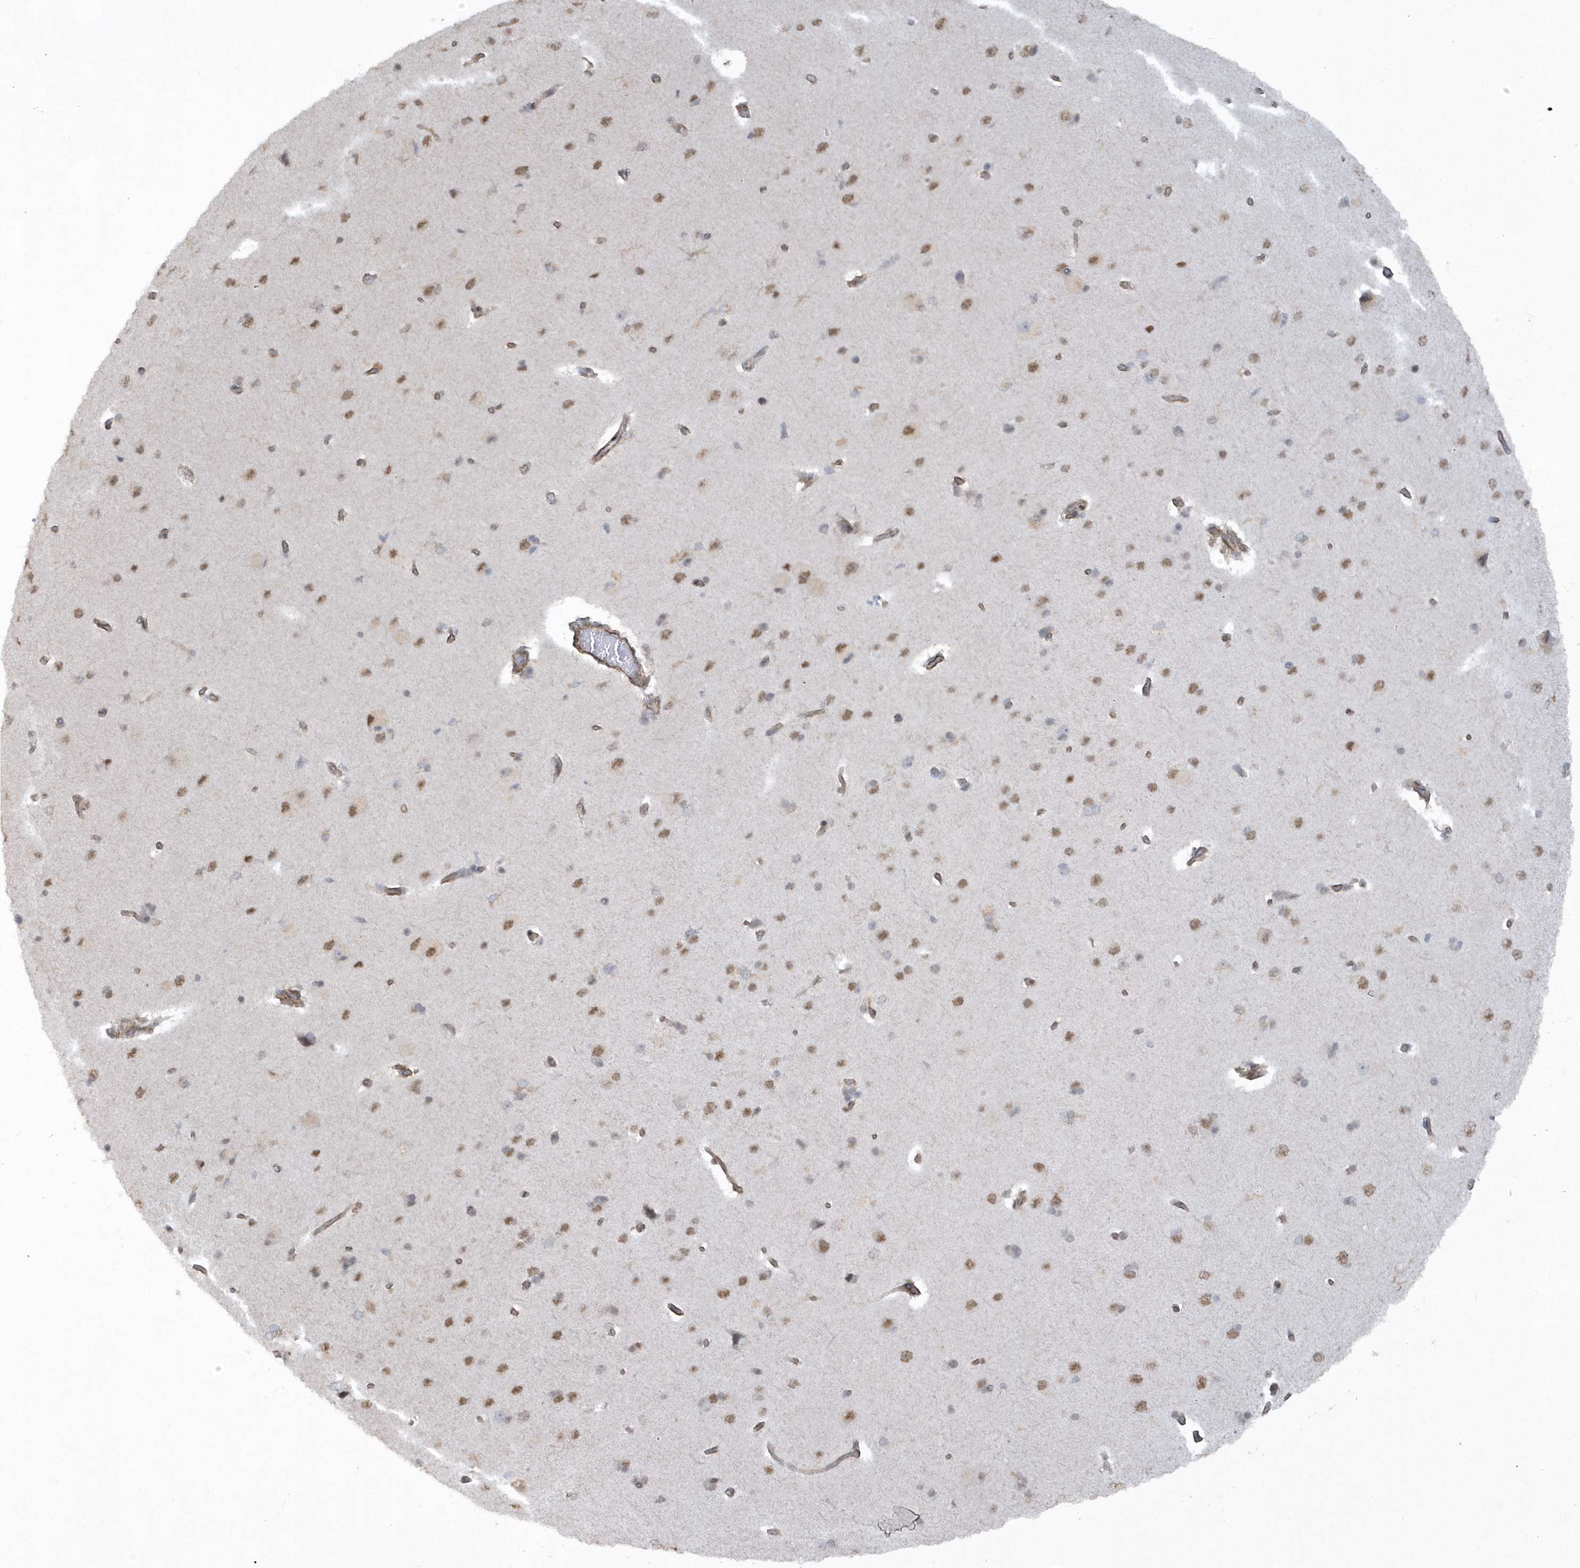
{"staining": {"intensity": "moderate", "quantity": ">75%", "location": "cytoplasmic/membranous,nuclear"}, "tissue": "cerebral cortex", "cell_type": "Endothelial cells", "image_type": "normal", "snomed": [{"axis": "morphology", "description": "Normal tissue, NOS"}, {"axis": "topography", "description": "Cerebral cortex"}], "caption": "Moderate cytoplasmic/membranous,nuclear staining is appreciated in approximately >75% of endothelial cells in unremarkable cerebral cortex.", "gene": "RAI14", "patient": {"sex": "male", "age": 62}}